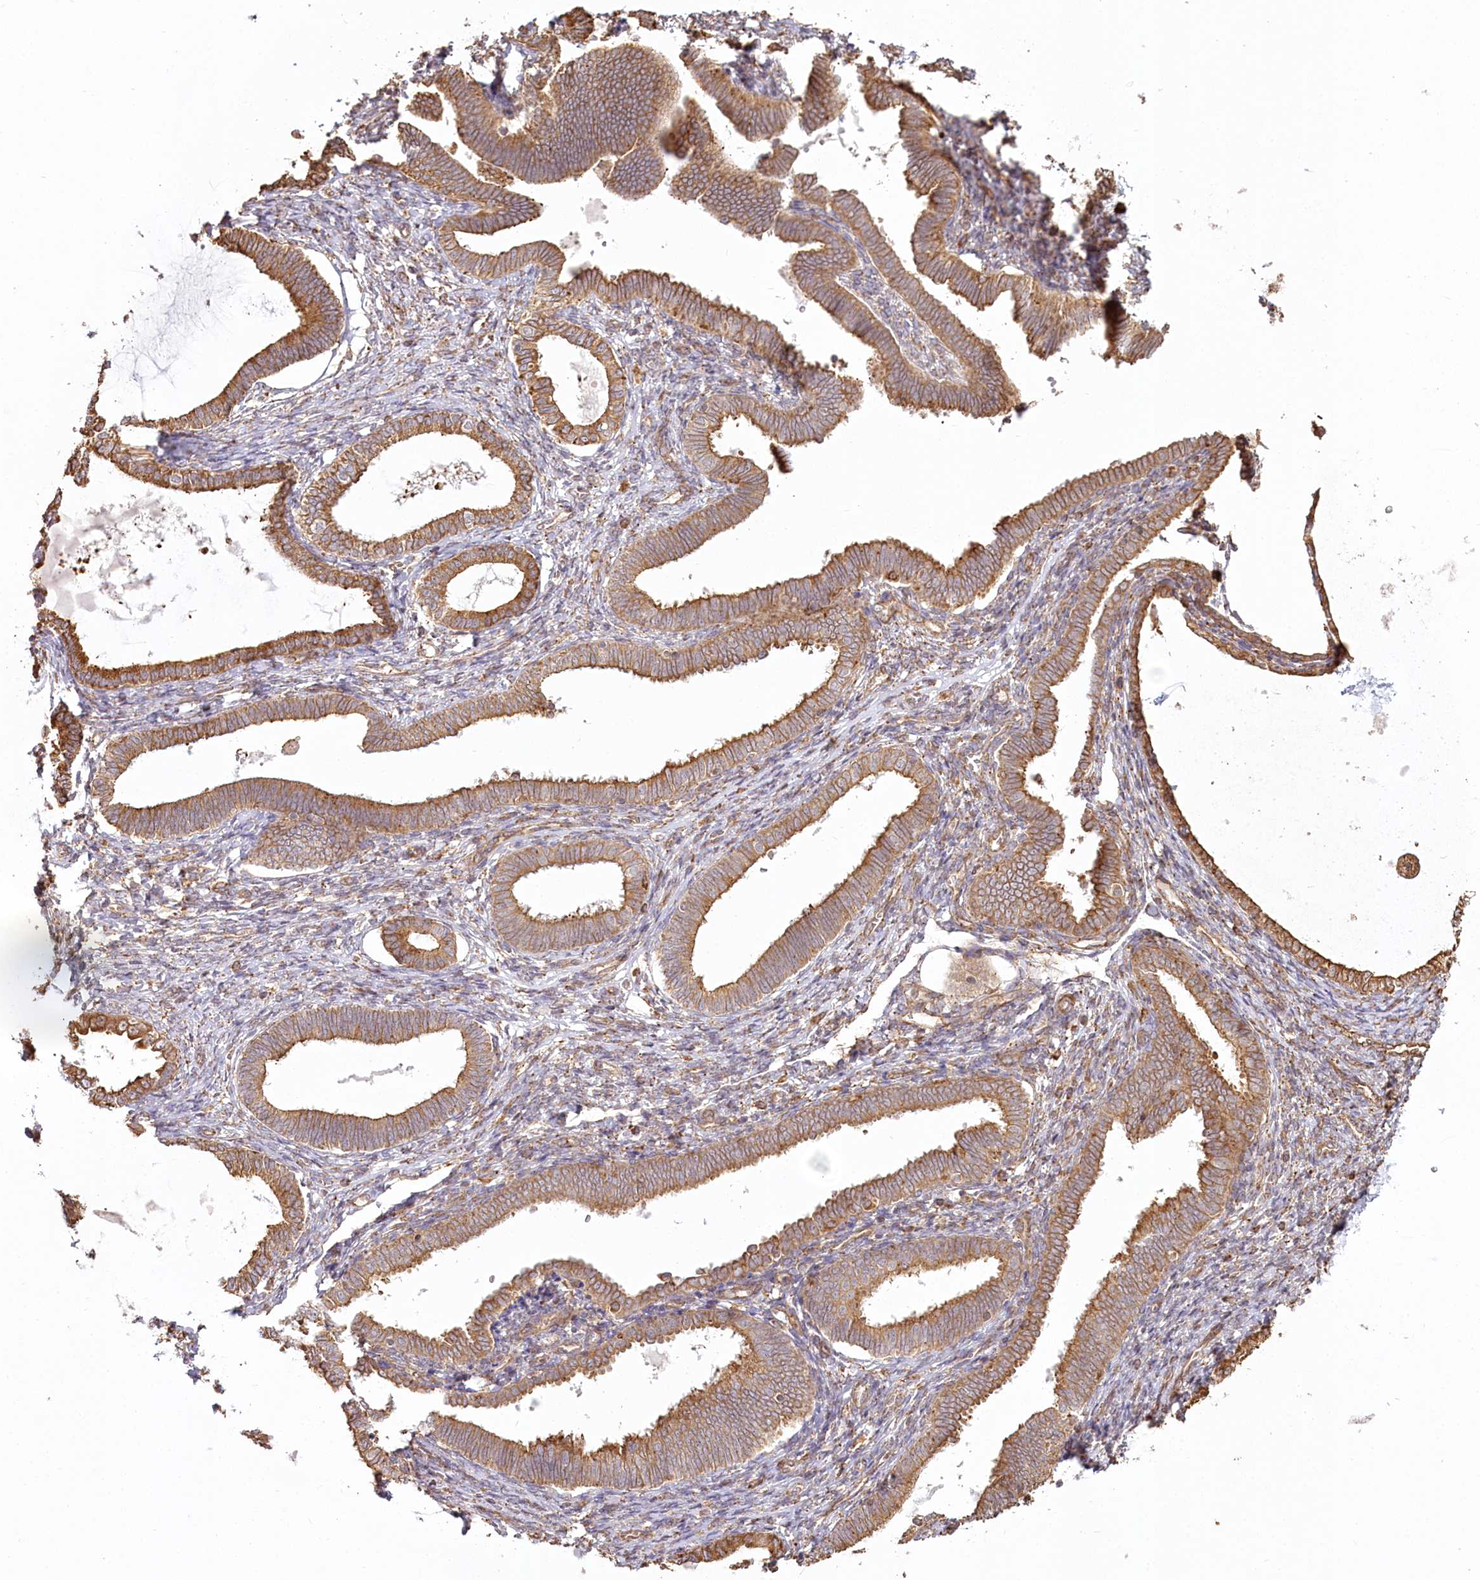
{"staining": {"intensity": "moderate", "quantity": "<25%", "location": "cytoplasmic/membranous"}, "tissue": "endometrium", "cell_type": "Cells in endometrial stroma", "image_type": "normal", "snomed": [{"axis": "morphology", "description": "Normal tissue, NOS"}, {"axis": "topography", "description": "Endometrium"}], "caption": "Immunohistochemistry (IHC) image of normal endometrium stained for a protein (brown), which shows low levels of moderate cytoplasmic/membranous expression in approximately <25% of cells in endometrial stroma.", "gene": "FAM13A", "patient": {"sex": "female", "age": 77}}